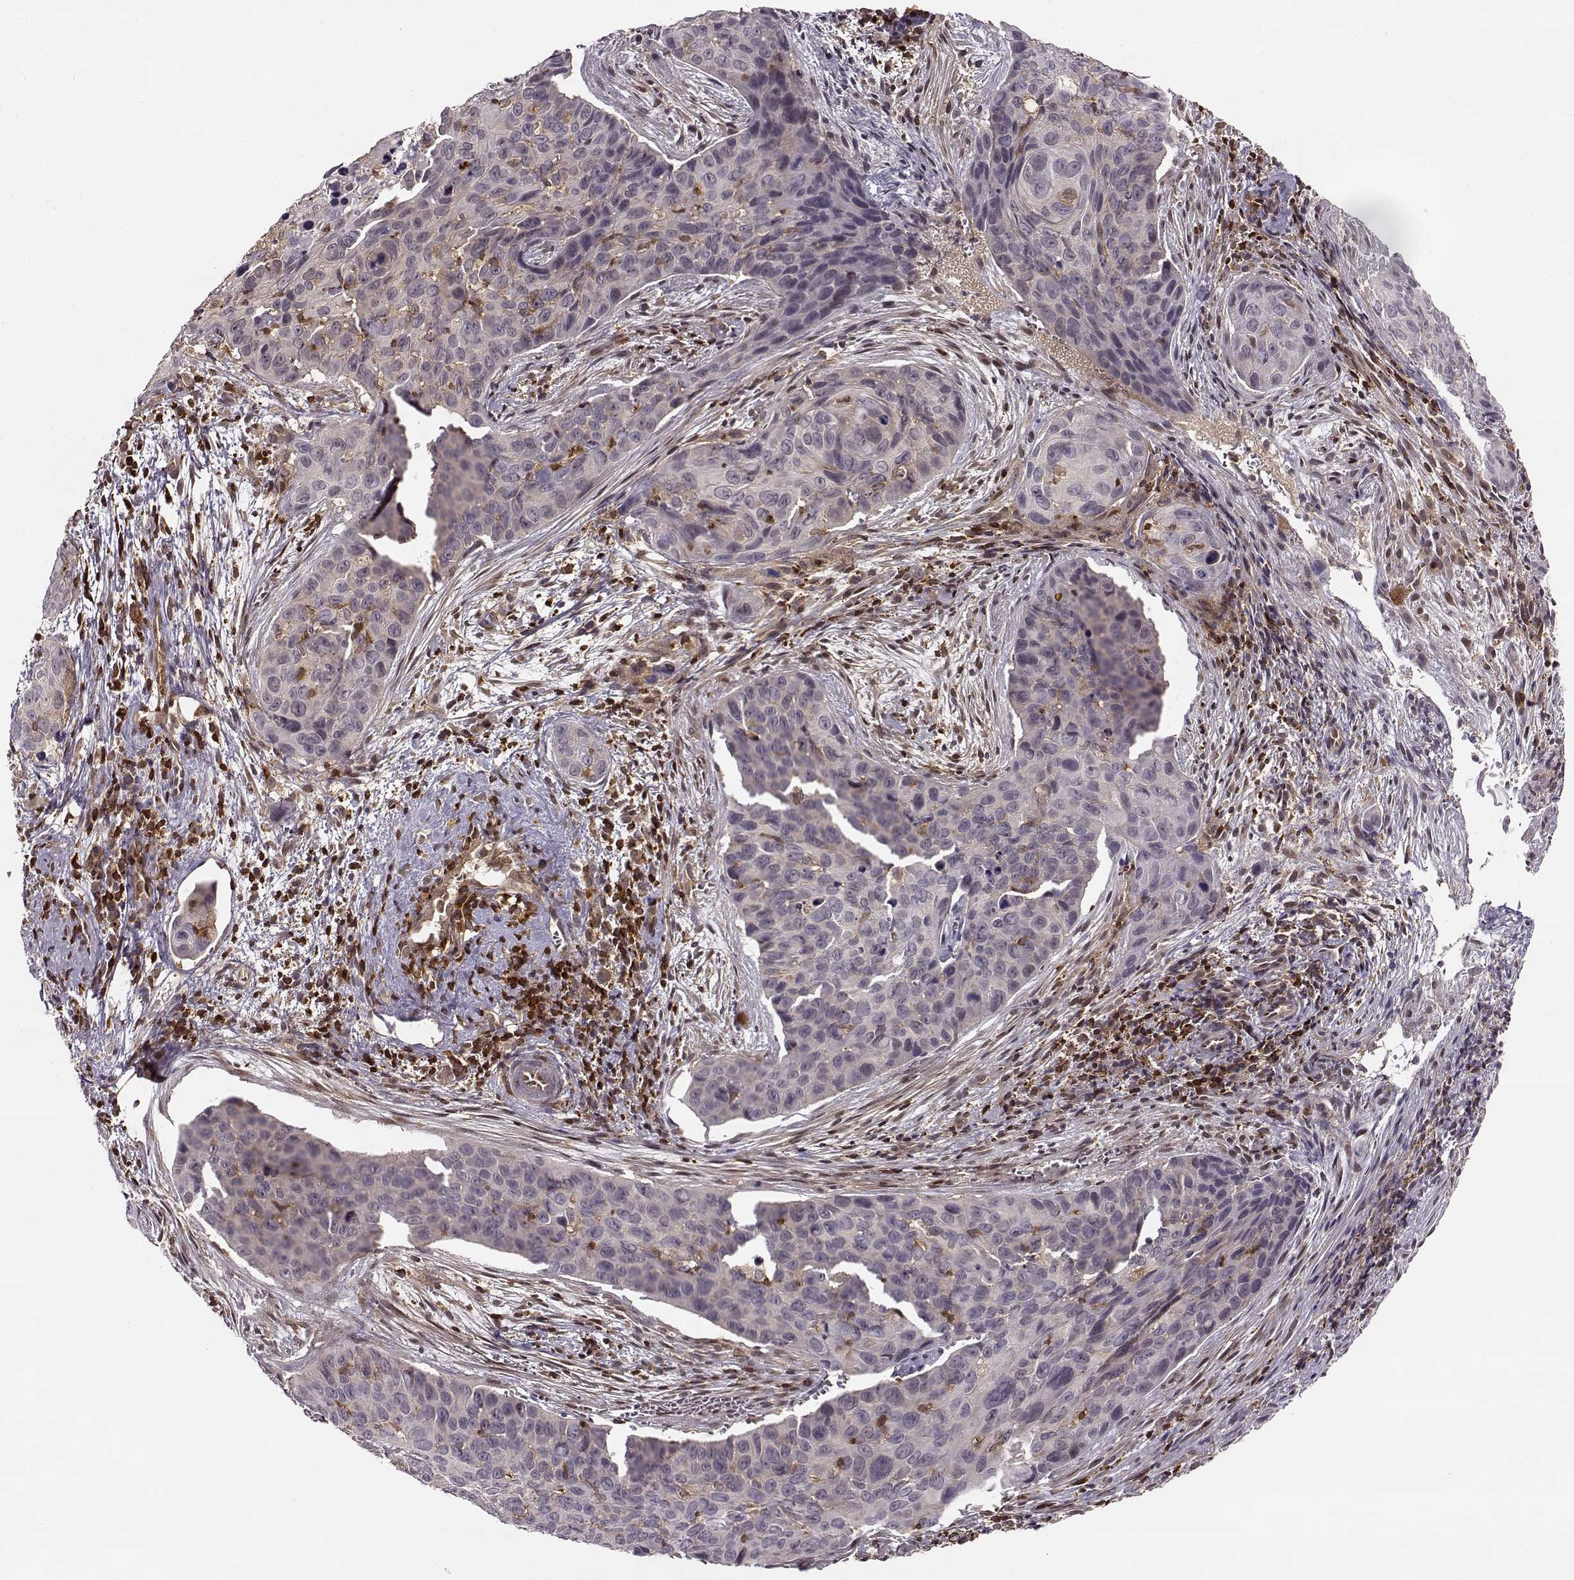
{"staining": {"intensity": "negative", "quantity": "none", "location": "none"}, "tissue": "cervical cancer", "cell_type": "Tumor cells", "image_type": "cancer", "snomed": [{"axis": "morphology", "description": "Squamous cell carcinoma, NOS"}, {"axis": "topography", "description": "Cervix"}], "caption": "The immunohistochemistry histopathology image has no significant positivity in tumor cells of squamous cell carcinoma (cervical) tissue. The staining was performed using DAB to visualize the protein expression in brown, while the nuclei were stained in blue with hematoxylin (Magnification: 20x).", "gene": "MFSD1", "patient": {"sex": "female", "age": 35}}